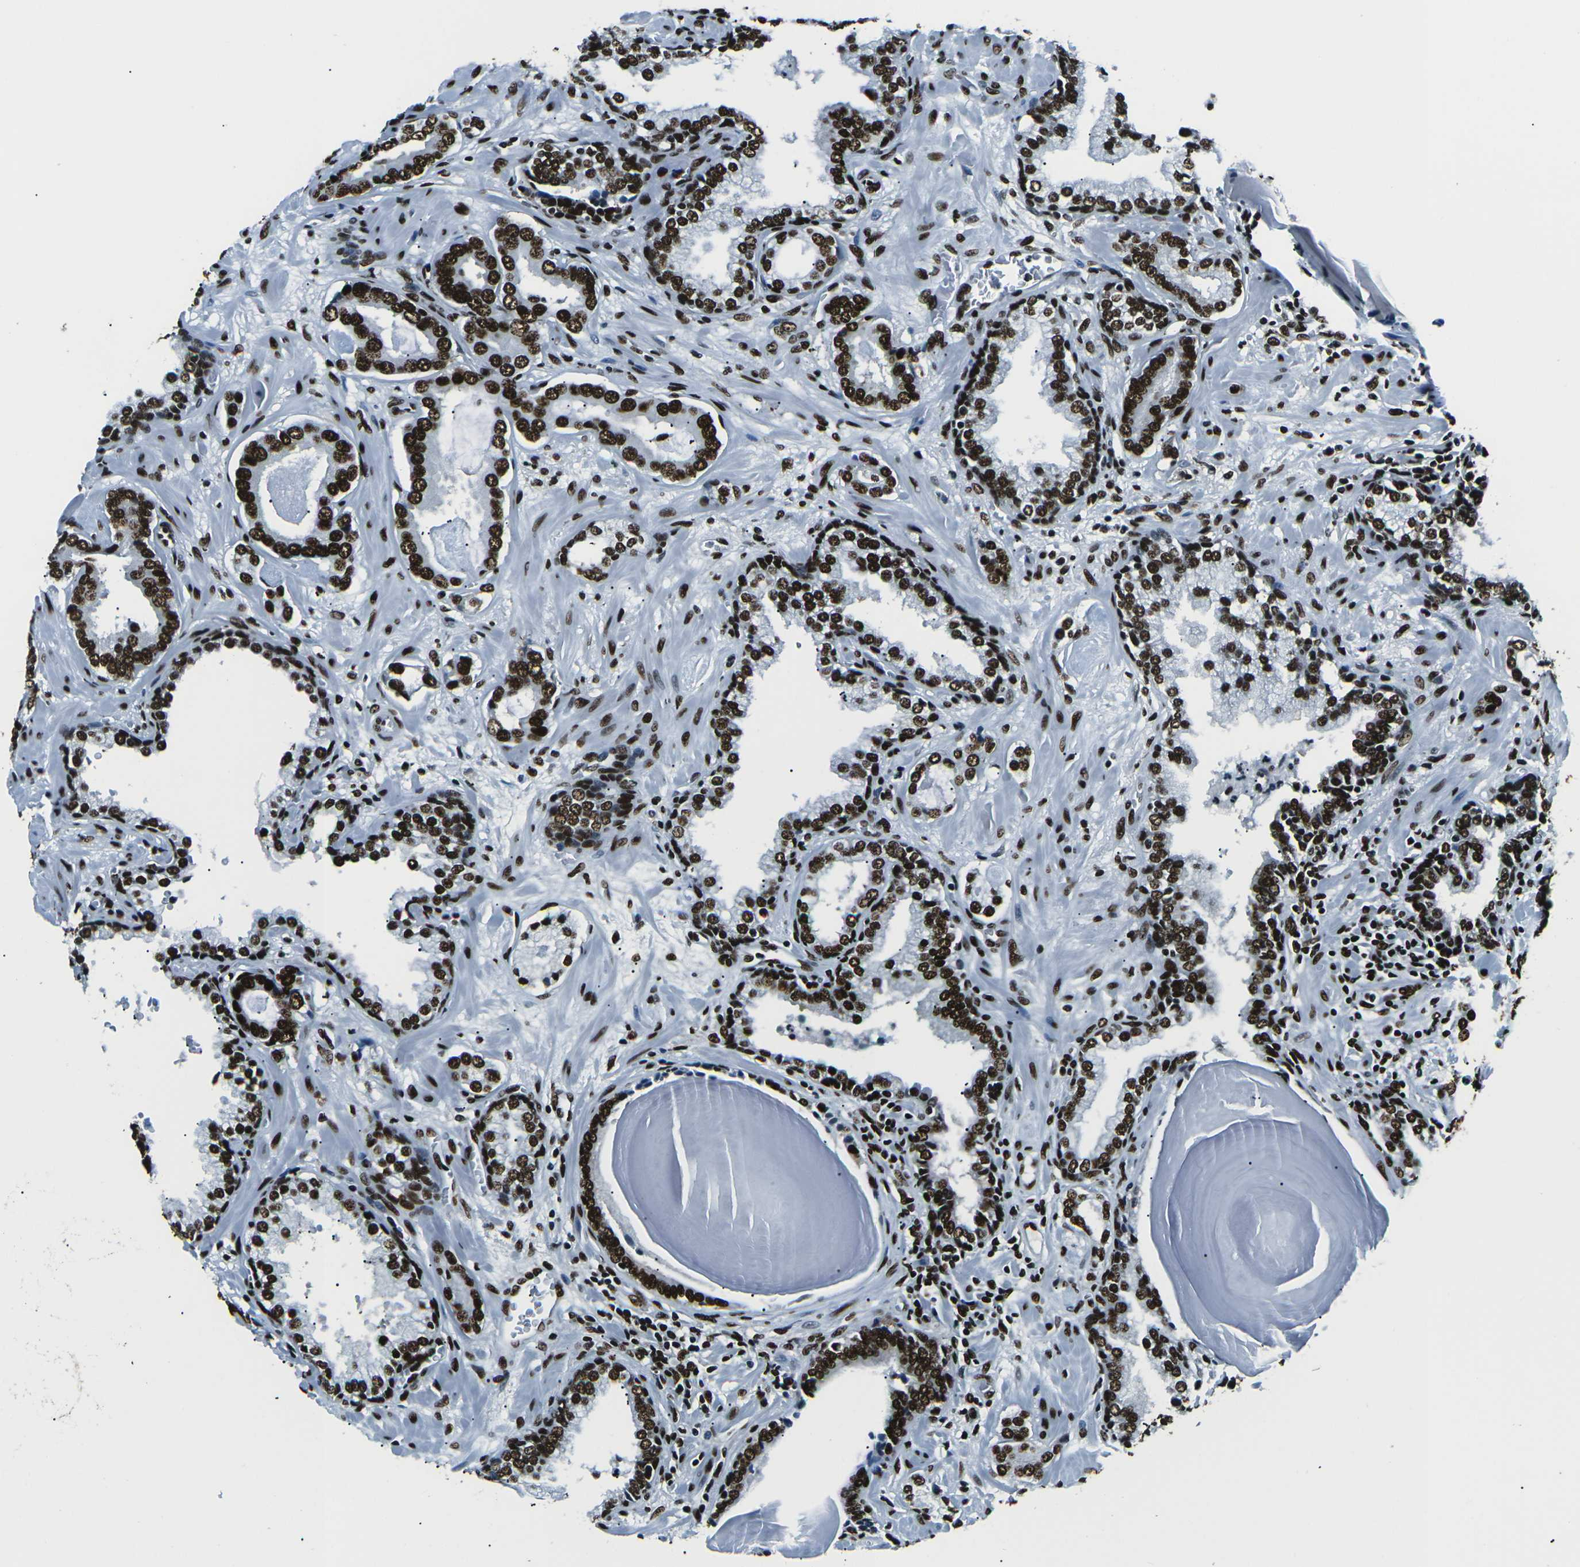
{"staining": {"intensity": "strong", "quantity": ">75%", "location": "nuclear"}, "tissue": "prostate cancer", "cell_type": "Tumor cells", "image_type": "cancer", "snomed": [{"axis": "morphology", "description": "Adenocarcinoma, Low grade"}, {"axis": "topography", "description": "Prostate"}], "caption": "Prostate low-grade adenocarcinoma was stained to show a protein in brown. There is high levels of strong nuclear positivity in approximately >75% of tumor cells.", "gene": "HNRNPL", "patient": {"sex": "male", "age": 53}}